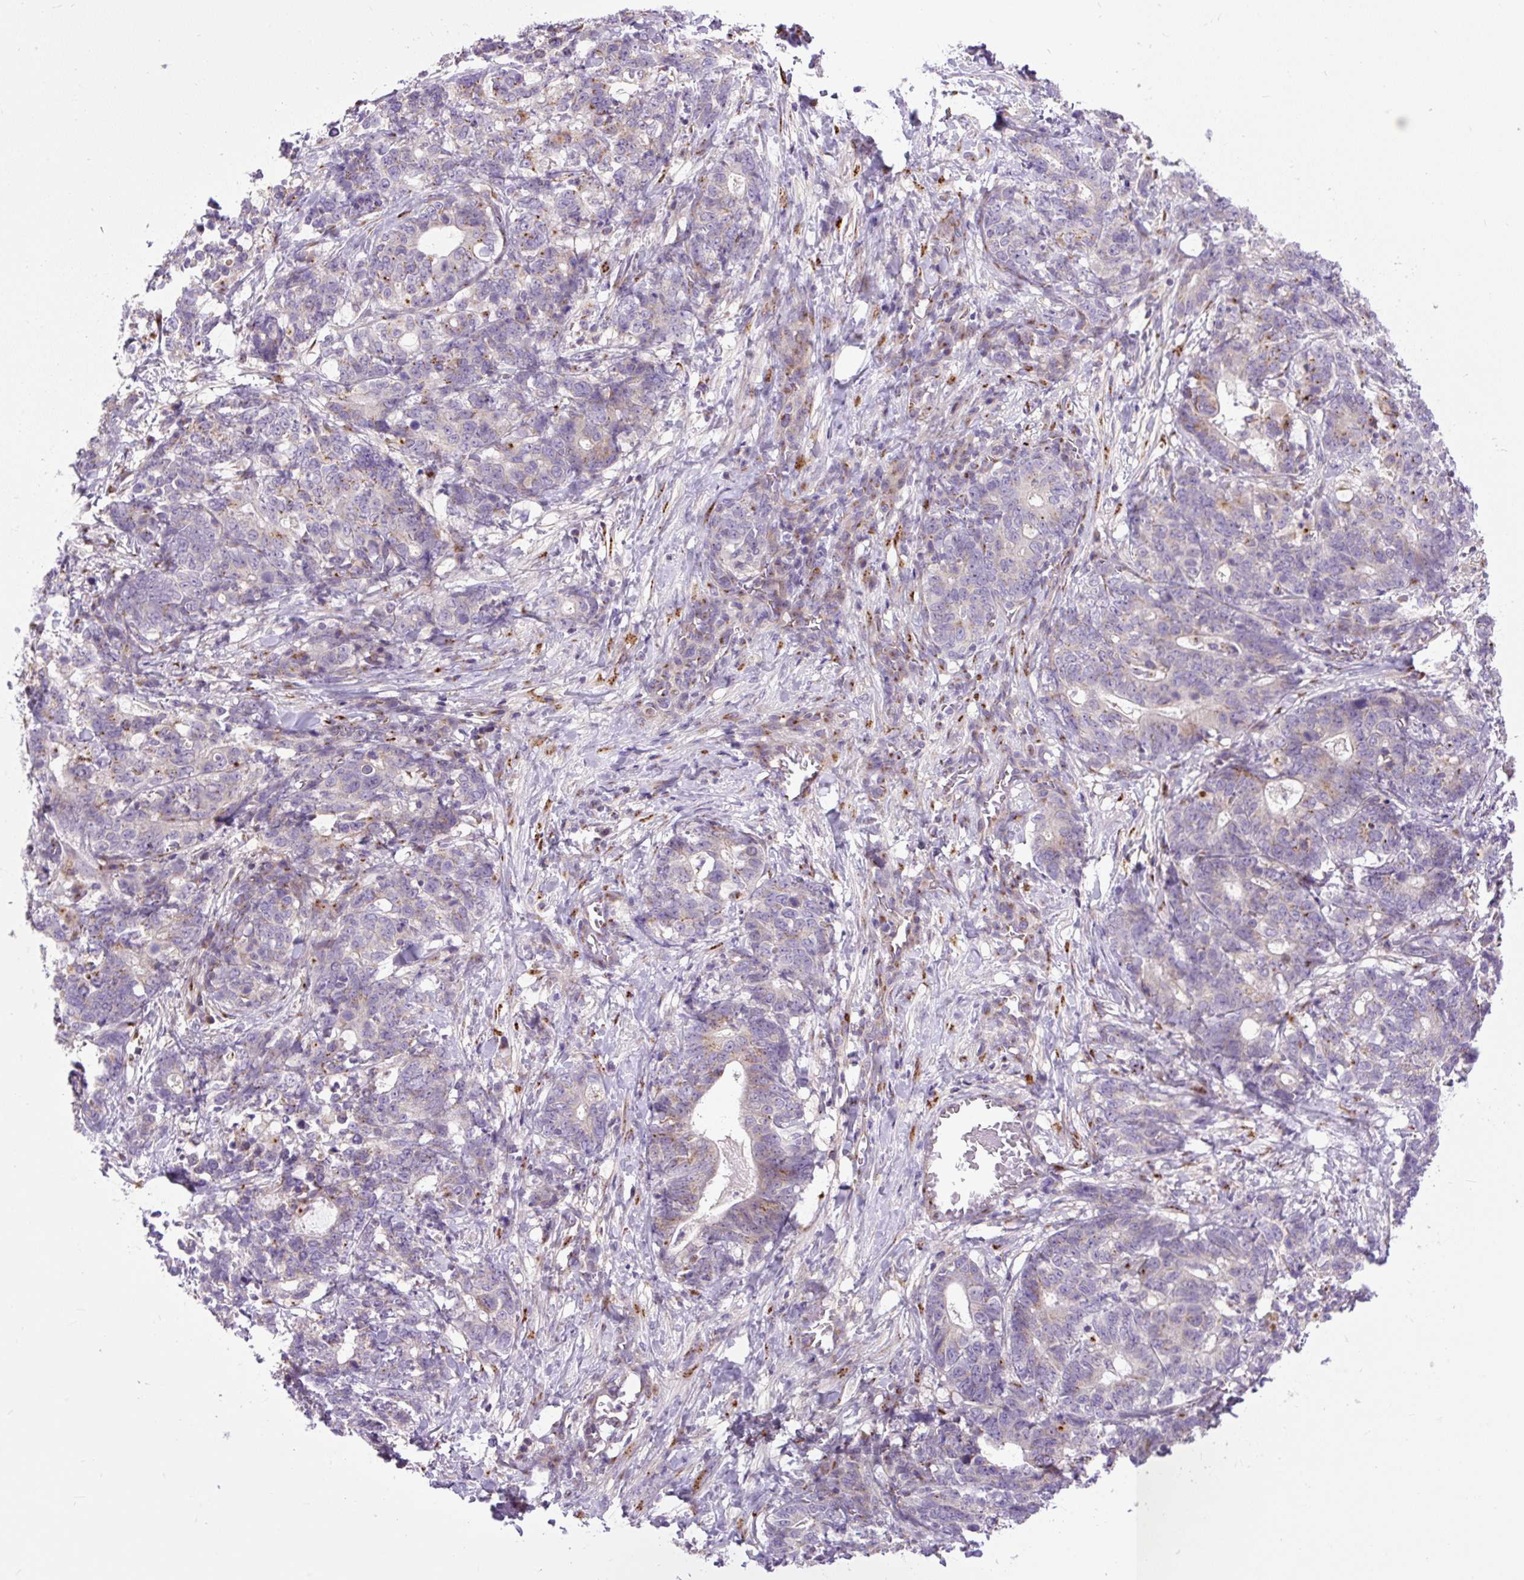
{"staining": {"intensity": "weak", "quantity": "<25%", "location": "cytoplasmic/membranous"}, "tissue": "stomach cancer", "cell_type": "Tumor cells", "image_type": "cancer", "snomed": [{"axis": "morphology", "description": "Normal tissue, NOS"}, {"axis": "morphology", "description": "Adenocarcinoma, NOS"}, {"axis": "topography", "description": "Stomach"}], "caption": "DAB immunohistochemical staining of stomach cancer exhibits no significant positivity in tumor cells. (DAB immunohistochemistry (IHC), high magnification).", "gene": "MSMP", "patient": {"sex": "female", "age": 64}}